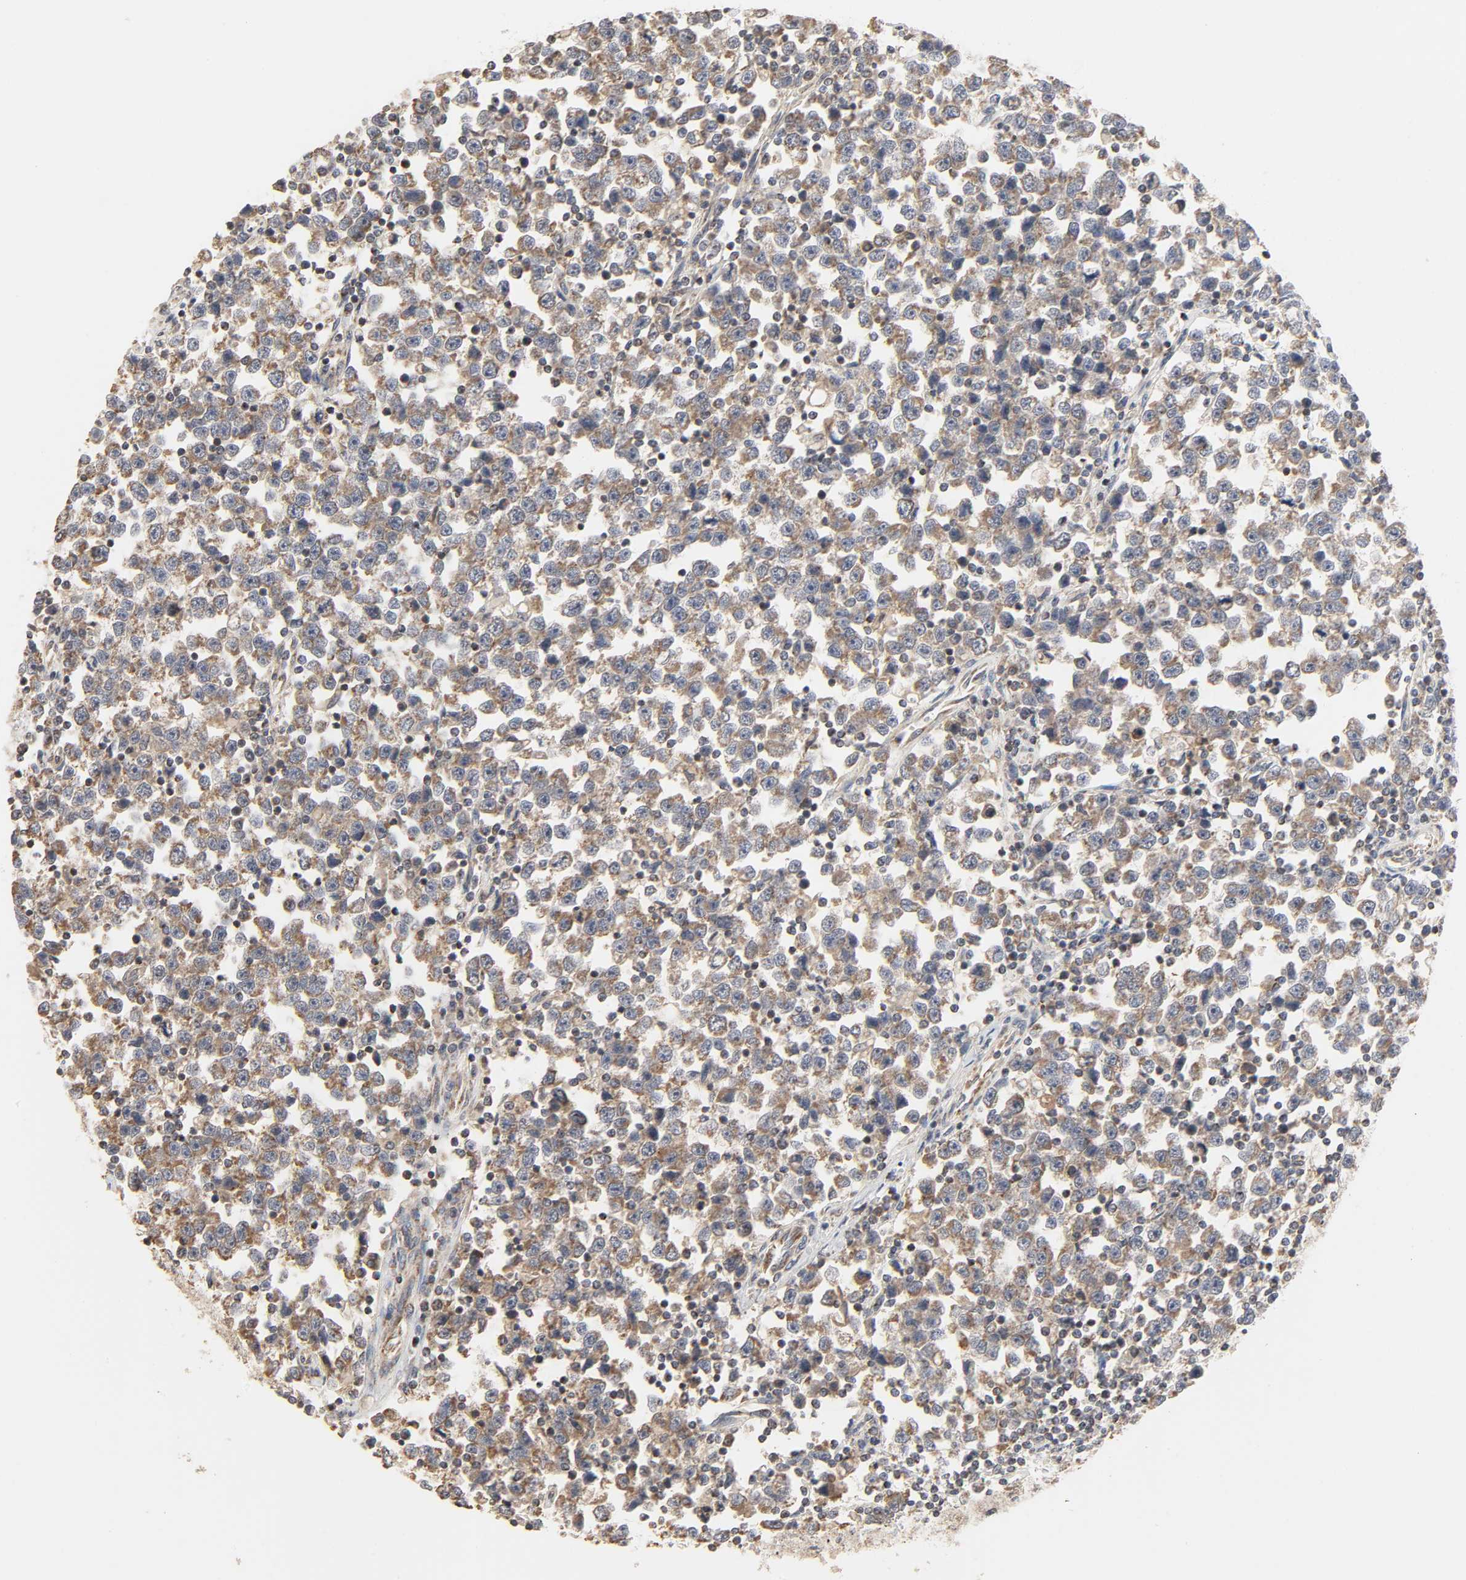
{"staining": {"intensity": "moderate", "quantity": ">75%", "location": "cytoplasmic/membranous"}, "tissue": "testis cancer", "cell_type": "Tumor cells", "image_type": "cancer", "snomed": [{"axis": "morphology", "description": "Seminoma, NOS"}, {"axis": "topography", "description": "Testis"}], "caption": "Immunohistochemistry photomicrograph of human seminoma (testis) stained for a protein (brown), which shows medium levels of moderate cytoplasmic/membranous positivity in about >75% of tumor cells.", "gene": "CLEC4E", "patient": {"sex": "male", "age": 43}}